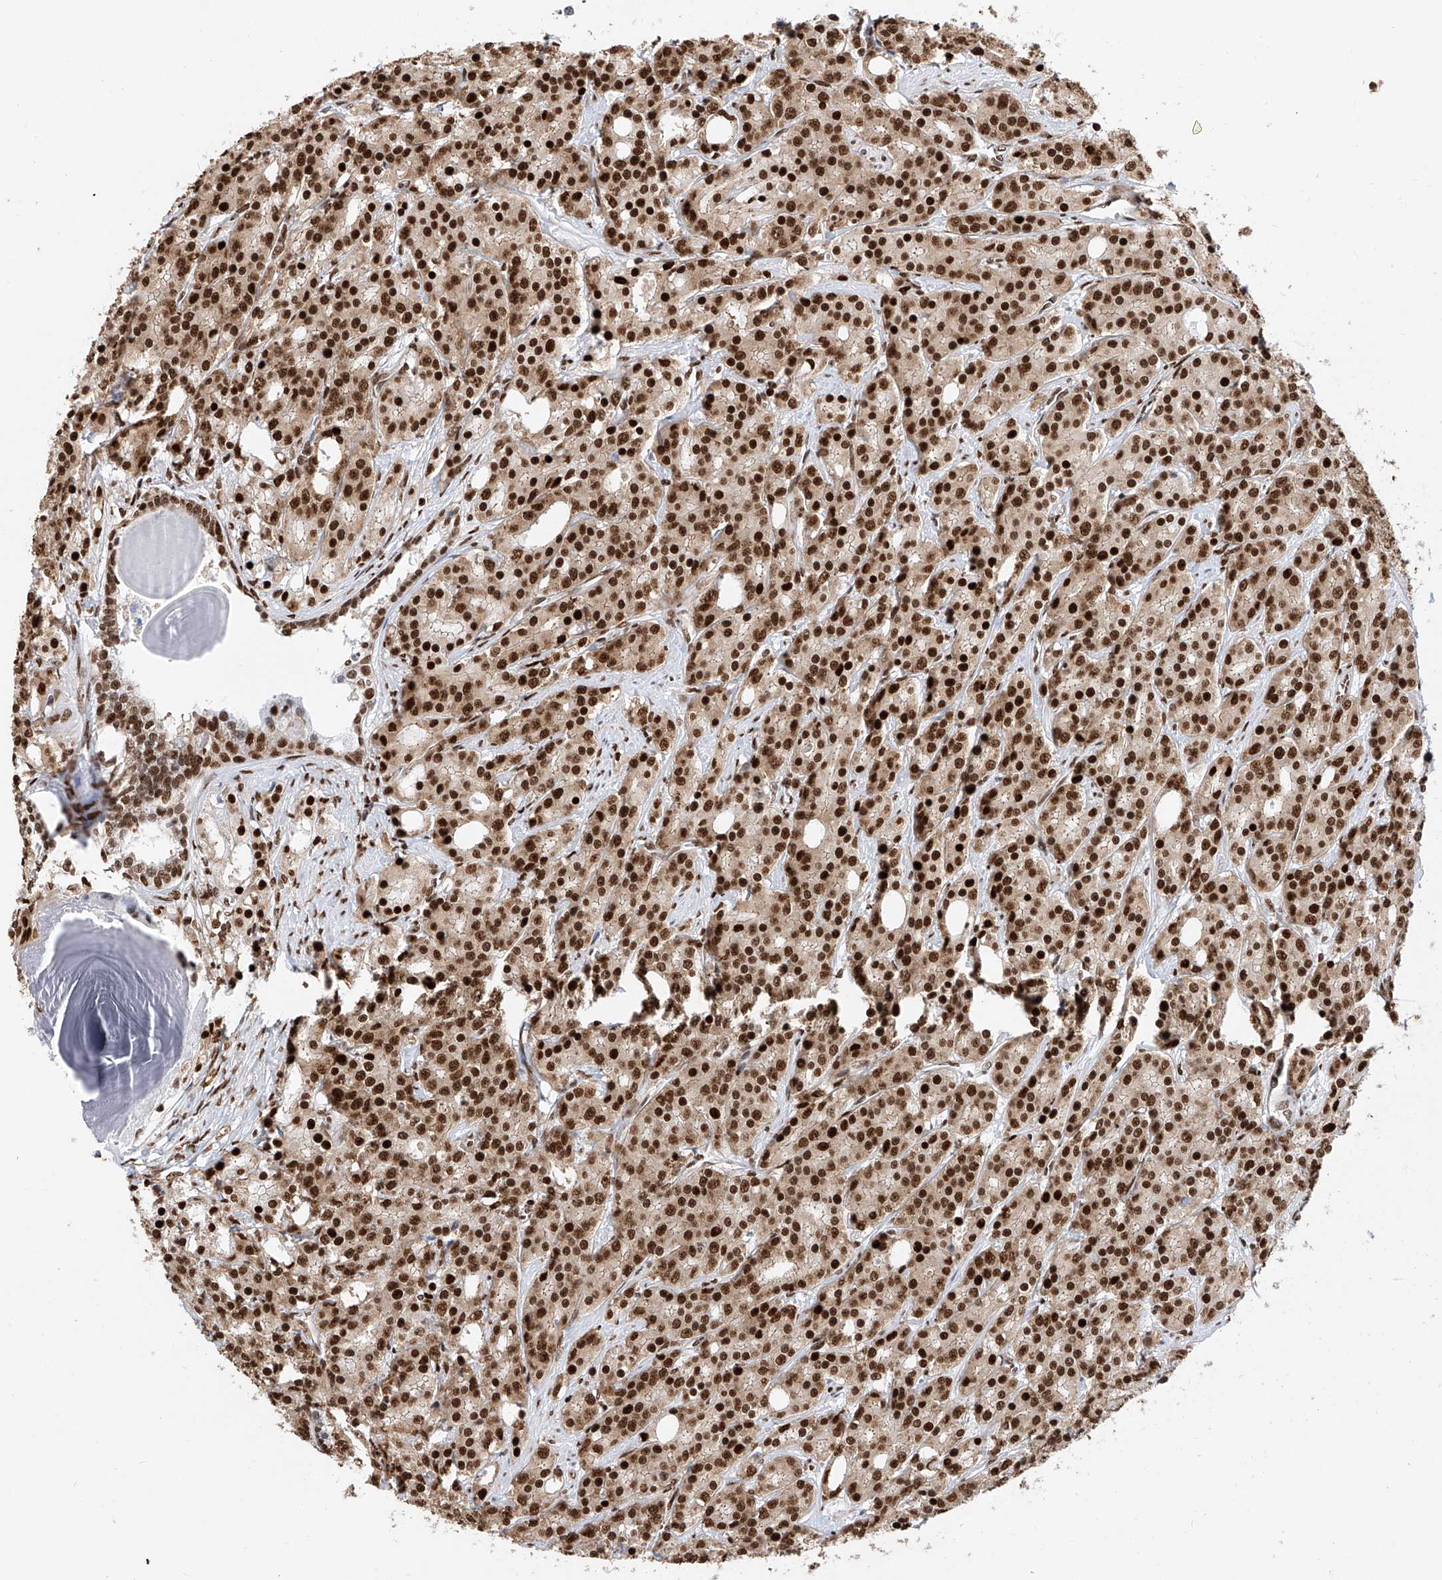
{"staining": {"intensity": "strong", "quantity": ">75%", "location": "nuclear"}, "tissue": "prostate cancer", "cell_type": "Tumor cells", "image_type": "cancer", "snomed": [{"axis": "morphology", "description": "Adenocarcinoma, High grade"}, {"axis": "topography", "description": "Prostate"}], "caption": "Adenocarcinoma (high-grade) (prostate) was stained to show a protein in brown. There is high levels of strong nuclear staining in approximately >75% of tumor cells.", "gene": "SRSF6", "patient": {"sex": "male", "age": 62}}